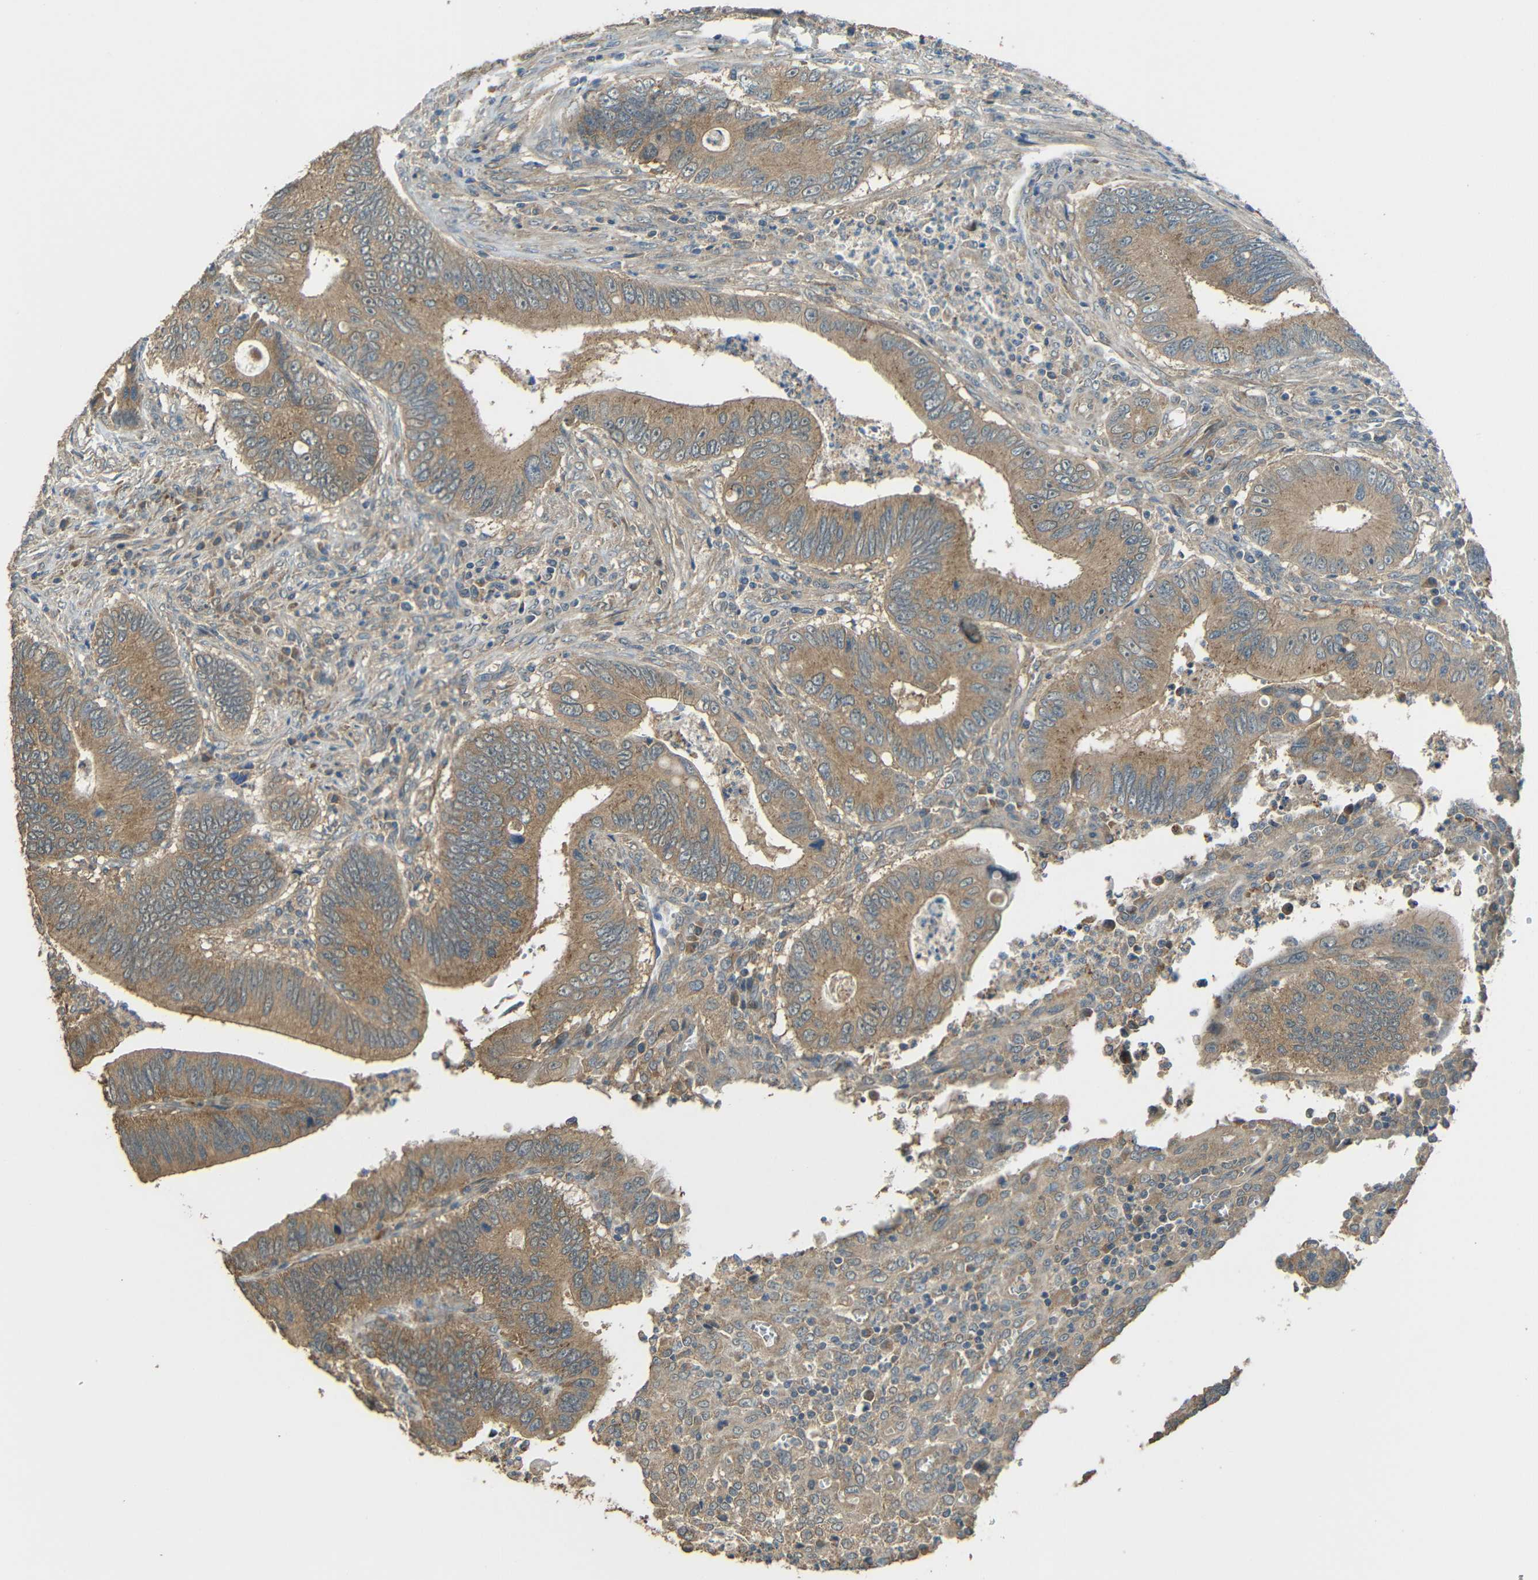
{"staining": {"intensity": "moderate", "quantity": ">75%", "location": "cytoplasmic/membranous"}, "tissue": "colorectal cancer", "cell_type": "Tumor cells", "image_type": "cancer", "snomed": [{"axis": "morphology", "description": "Inflammation, NOS"}, {"axis": "morphology", "description": "Adenocarcinoma, NOS"}, {"axis": "topography", "description": "Colon"}], "caption": "This micrograph reveals colorectal adenocarcinoma stained with IHC to label a protein in brown. The cytoplasmic/membranous of tumor cells show moderate positivity for the protein. Nuclei are counter-stained blue.", "gene": "ACACA", "patient": {"sex": "male", "age": 72}}